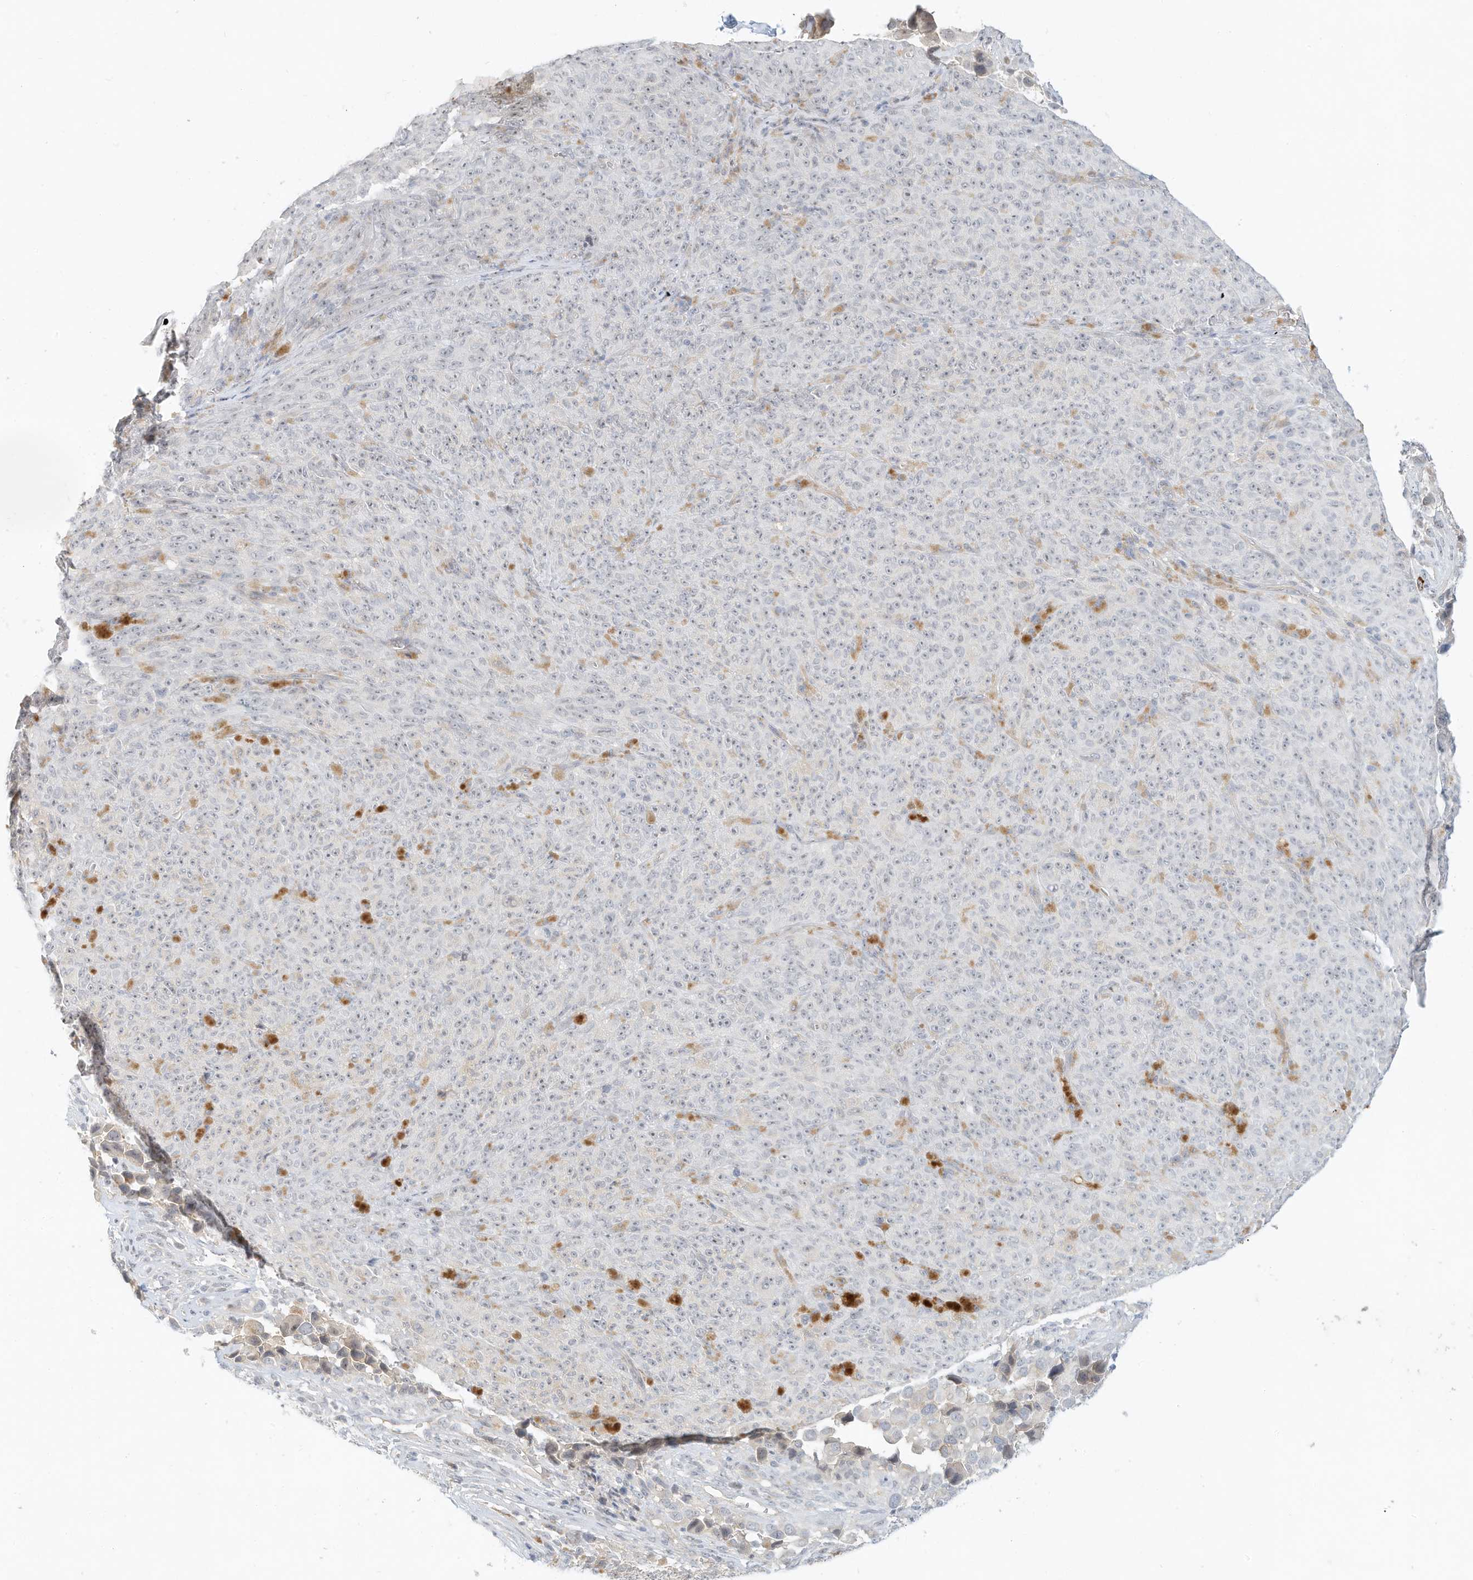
{"staining": {"intensity": "negative", "quantity": "none", "location": "none"}, "tissue": "melanoma", "cell_type": "Tumor cells", "image_type": "cancer", "snomed": [{"axis": "morphology", "description": "Malignant melanoma, NOS"}, {"axis": "topography", "description": "Skin"}], "caption": "High magnification brightfield microscopy of melanoma stained with DAB (brown) and counterstained with hematoxylin (blue): tumor cells show no significant staining.", "gene": "PAK6", "patient": {"sex": "female", "age": 82}}